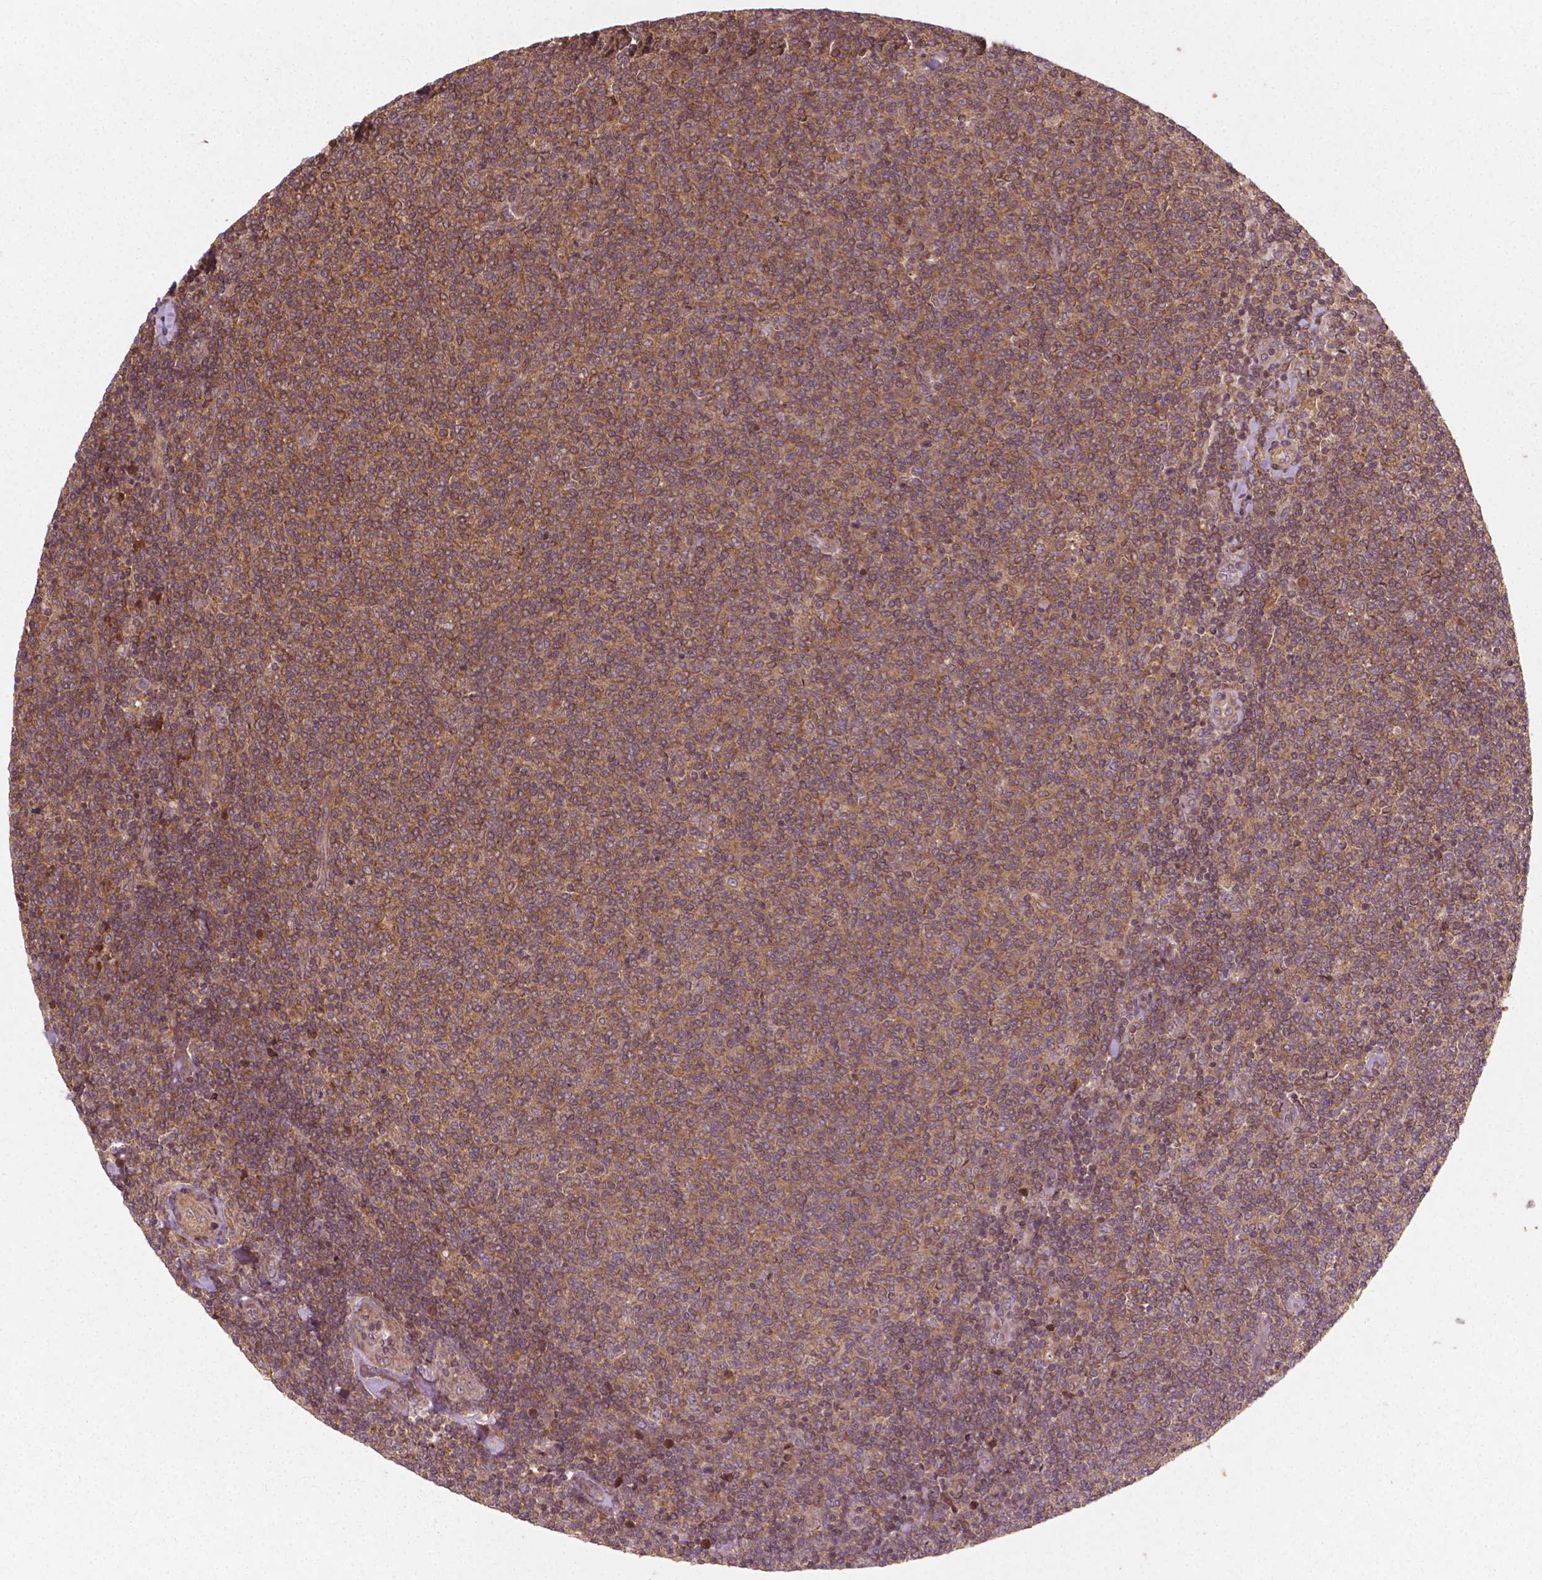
{"staining": {"intensity": "weak", "quantity": ">75%", "location": "cytoplasmic/membranous"}, "tissue": "lymphoma", "cell_type": "Tumor cells", "image_type": "cancer", "snomed": [{"axis": "morphology", "description": "Malignant lymphoma, non-Hodgkin's type, Low grade"}, {"axis": "topography", "description": "Lymph node"}], "caption": "Lymphoma was stained to show a protein in brown. There is low levels of weak cytoplasmic/membranous expression in approximately >75% of tumor cells.", "gene": "CYFIP2", "patient": {"sex": "male", "age": 52}}